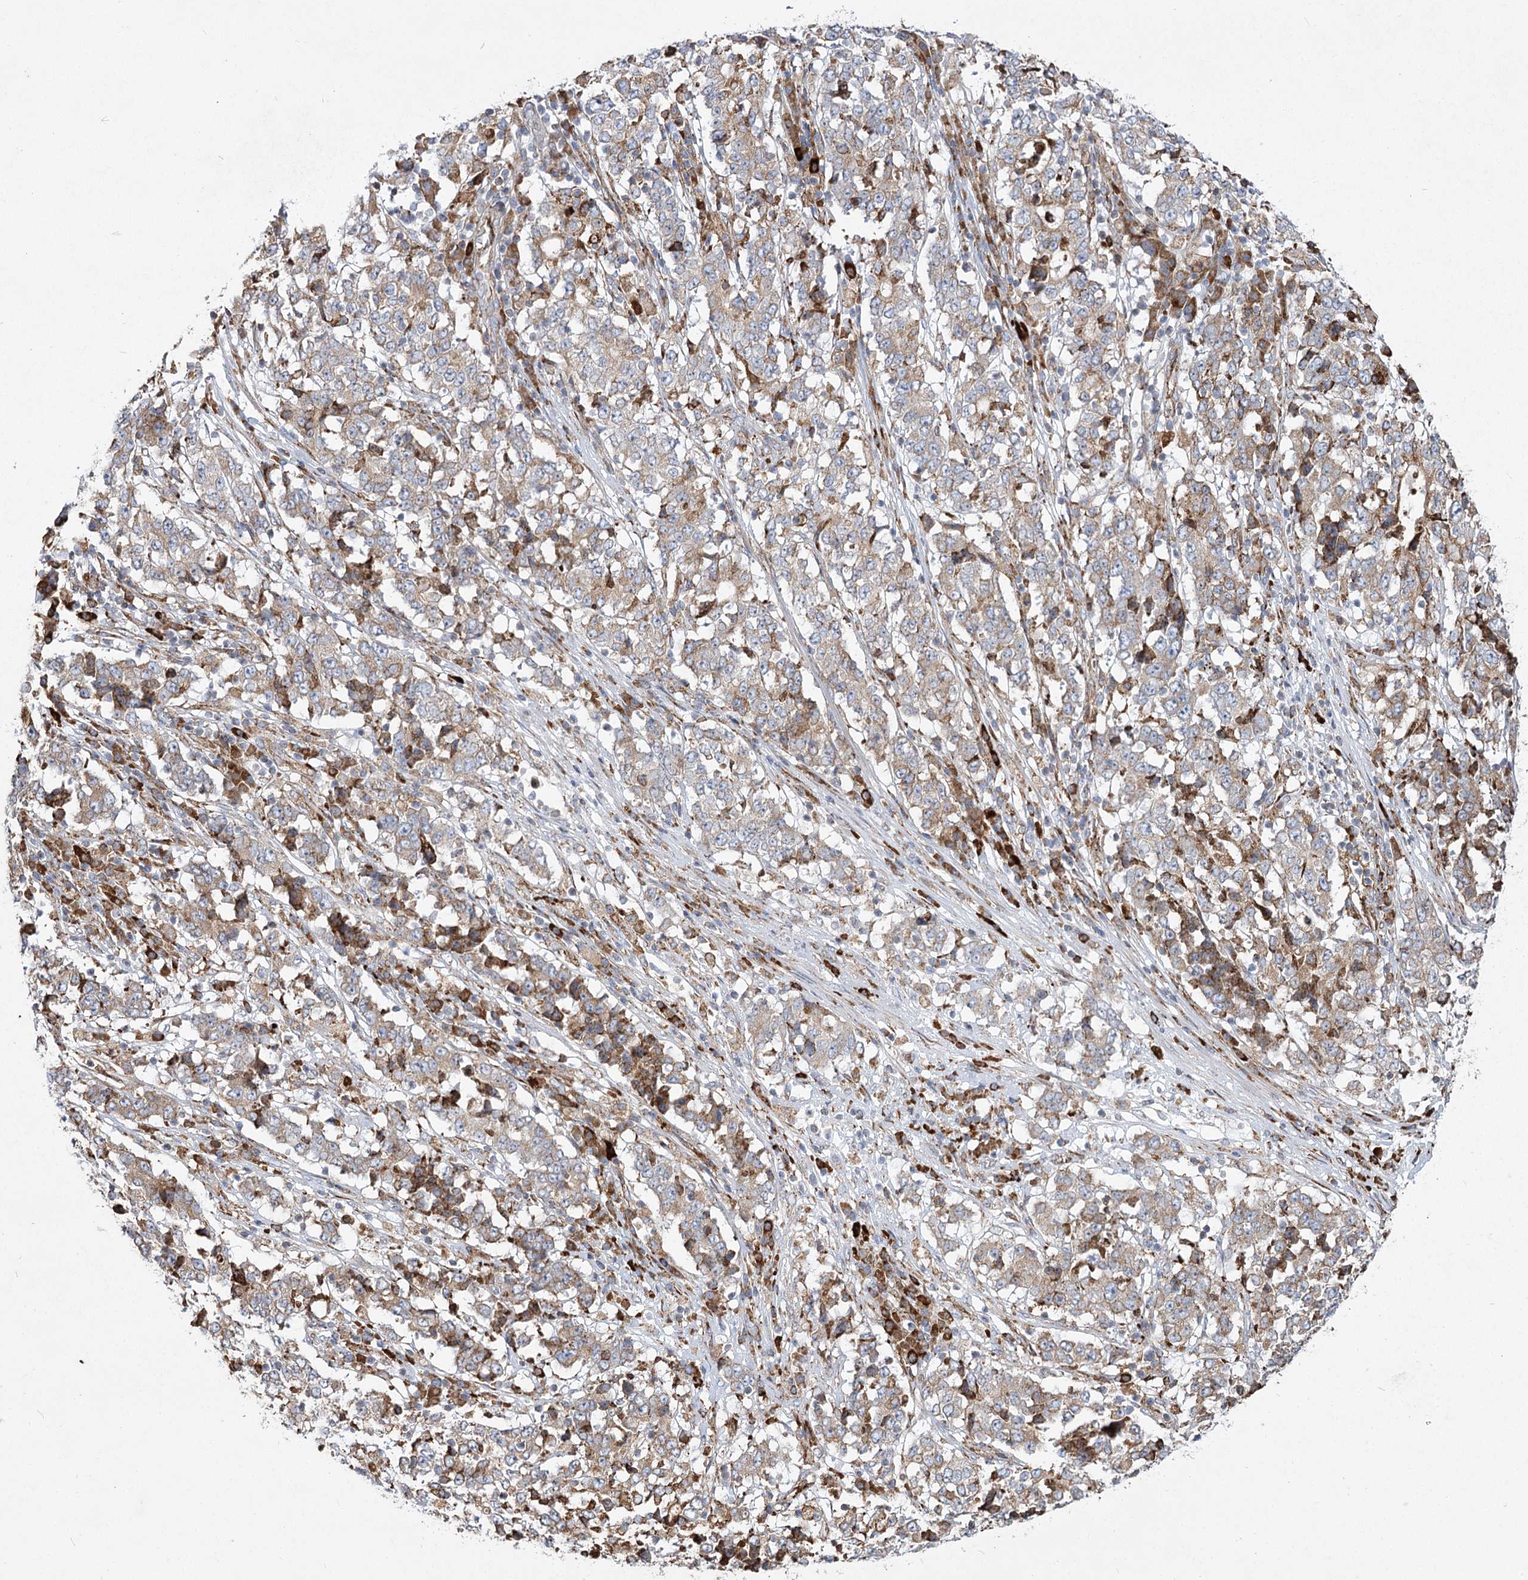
{"staining": {"intensity": "weak", "quantity": ">75%", "location": "cytoplasmic/membranous"}, "tissue": "stomach cancer", "cell_type": "Tumor cells", "image_type": "cancer", "snomed": [{"axis": "morphology", "description": "Adenocarcinoma, NOS"}, {"axis": "topography", "description": "Stomach"}], "caption": "Brown immunohistochemical staining in stomach adenocarcinoma shows weak cytoplasmic/membranous staining in approximately >75% of tumor cells.", "gene": "NHLRC2", "patient": {"sex": "male", "age": 59}}